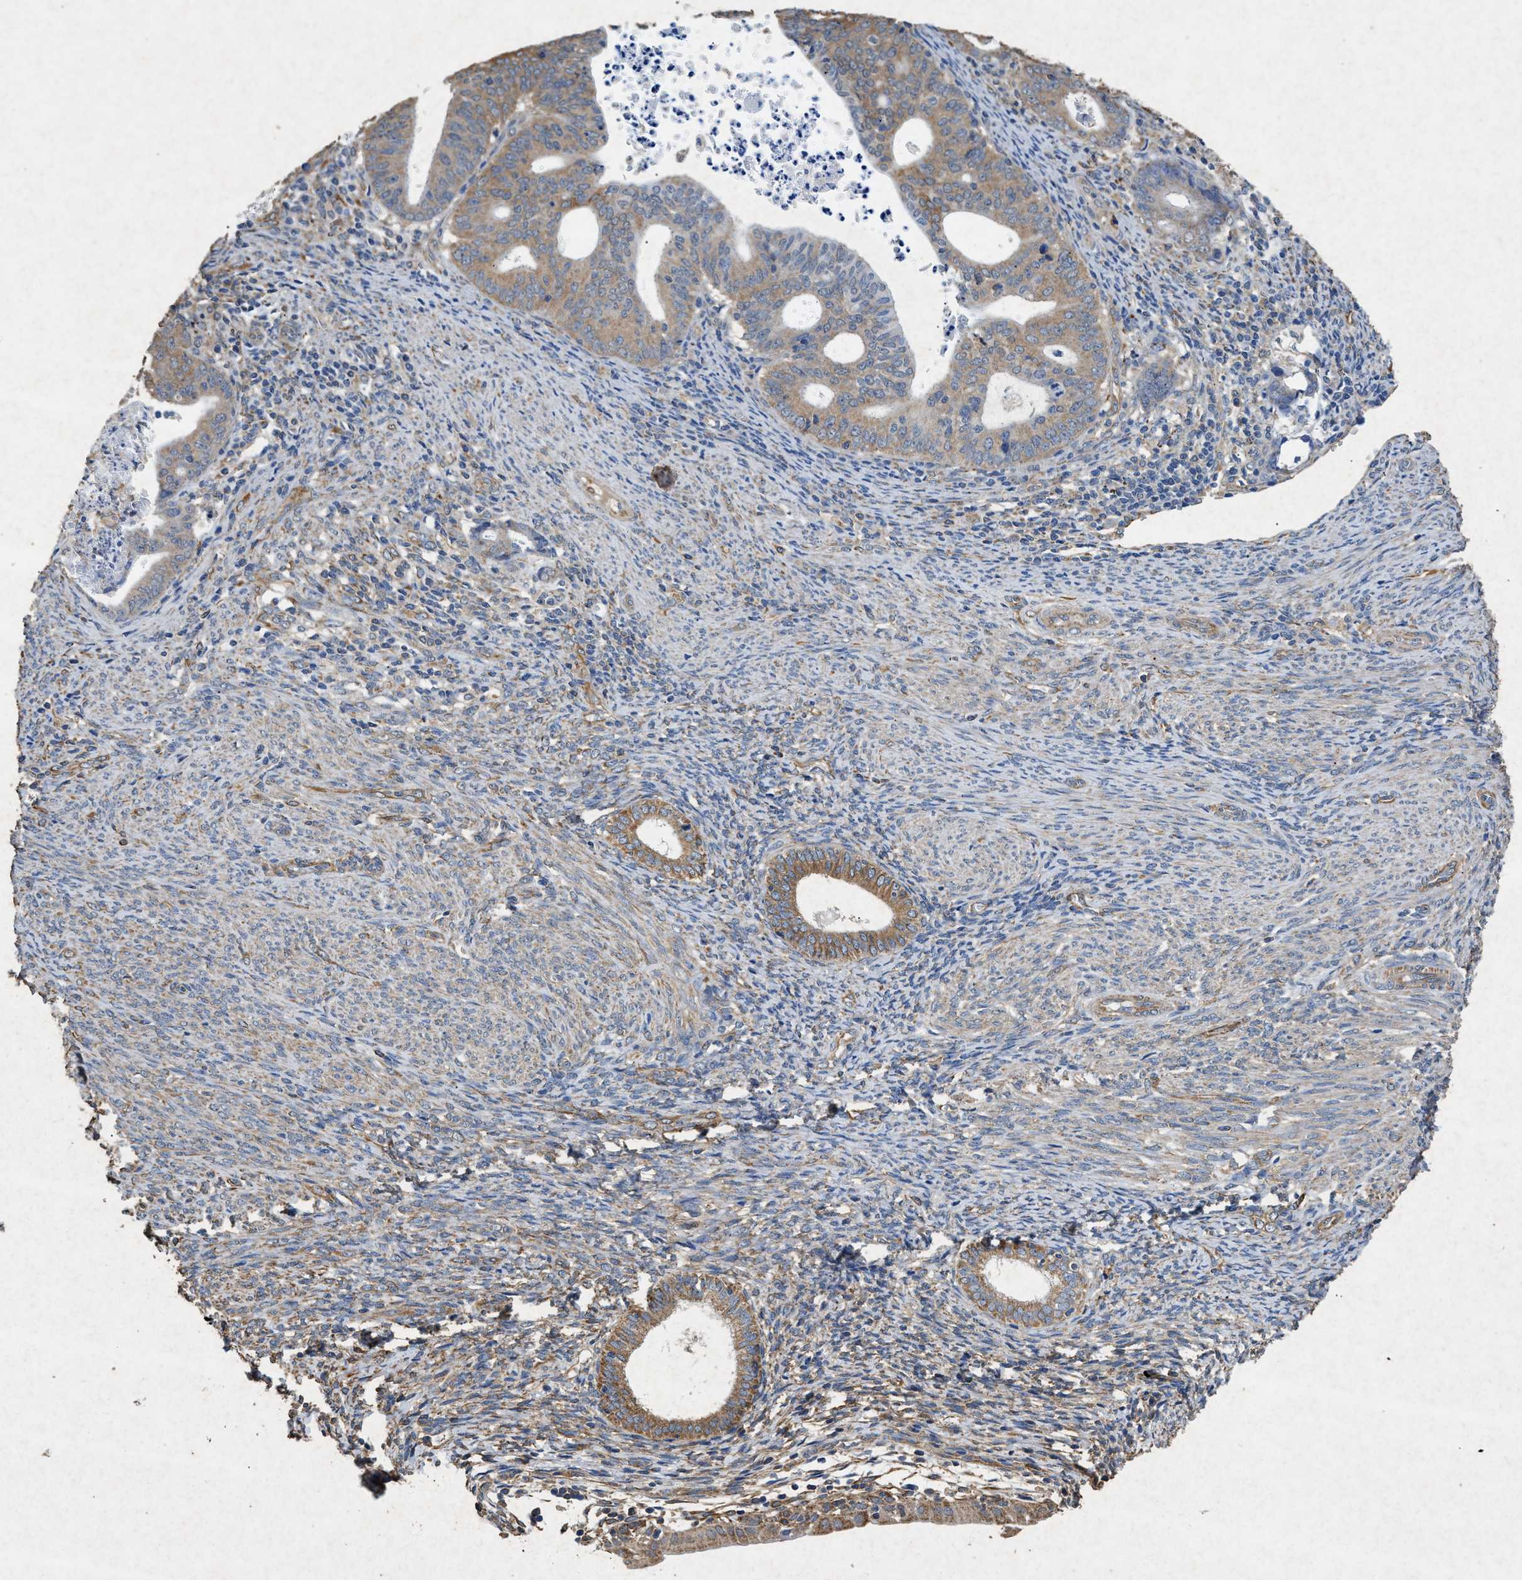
{"staining": {"intensity": "moderate", "quantity": "25%-75%", "location": "cytoplasmic/membranous"}, "tissue": "endometrial cancer", "cell_type": "Tumor cells", "image_type": "cancer", "snomed": [{"axis": "morphology", "description": "Adenocarcinoma, NOS"}, {"axis": "topography", "description": "Uterus"}], "caption": "A micrograph of human adenocarcinoma (endometrial) stained for a protein reveals moderate cytoplasmic/membranous brown staining in tumor cells.", "gene": "CDK15", "patient": {"sex": "female", "age": 83}}